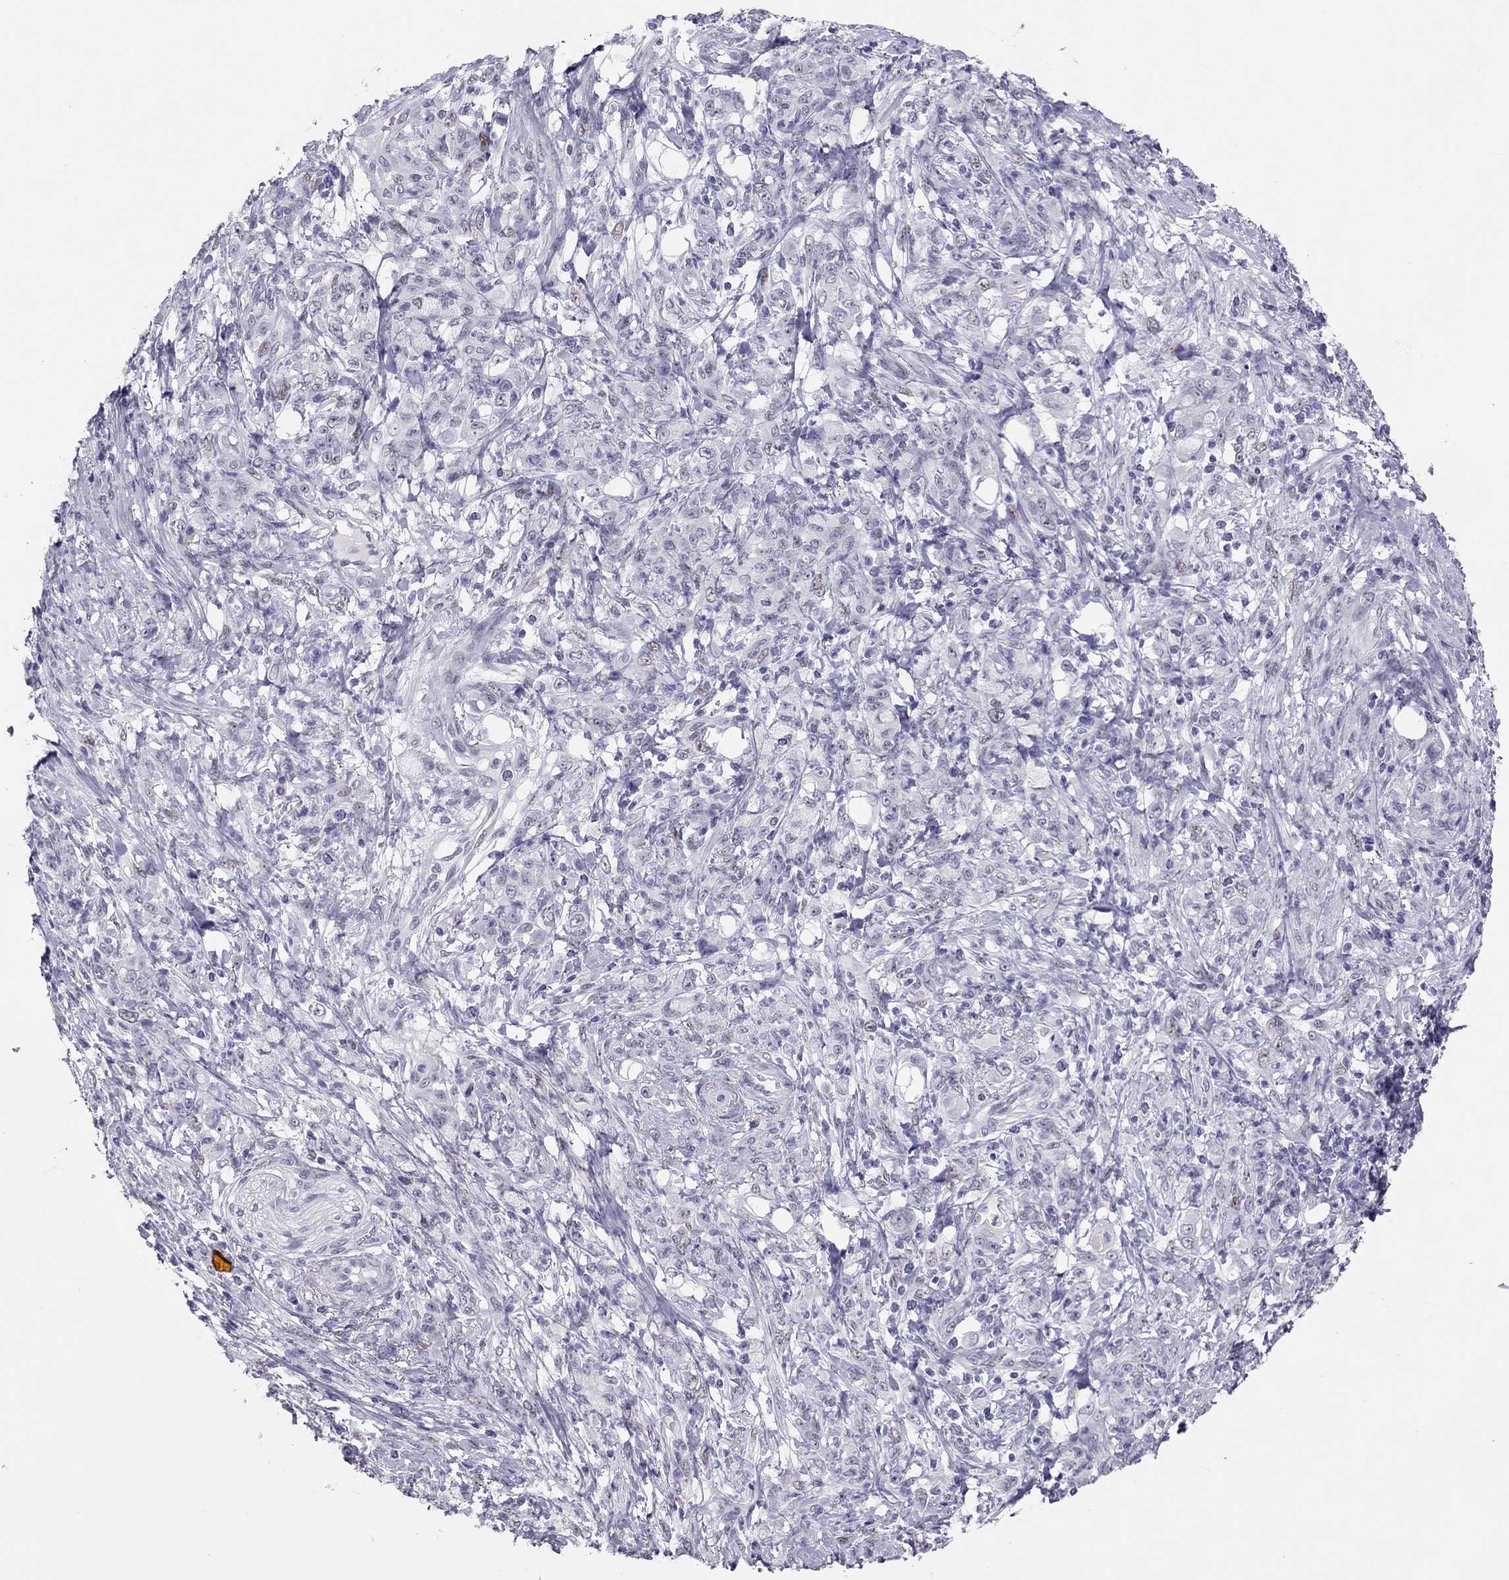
{"staining": {"intensity": "negative", "quantity": "none", "location": "none"}, "tissue": "stomach cancer", "cell_type": "Tumor cells", "image_type": "cancer", "snomed": [{"axis": "morphology", "description": "Adenocarcinoma, NOS"}, {"axis": "topography", "description": "Stomach"}], "caption": "Immunohistochemistry (IHC) image of neoplastic tissue: human stomach adenocarcinoma stained with DAB (3,3'-diaminobenzidine) exhibits no significant protein positivity in tumor cells. (IHC, brightfield microscopy, high magnification).", "gene": "PHOX2A", "patient": {"sex": "female", "age": 79}}